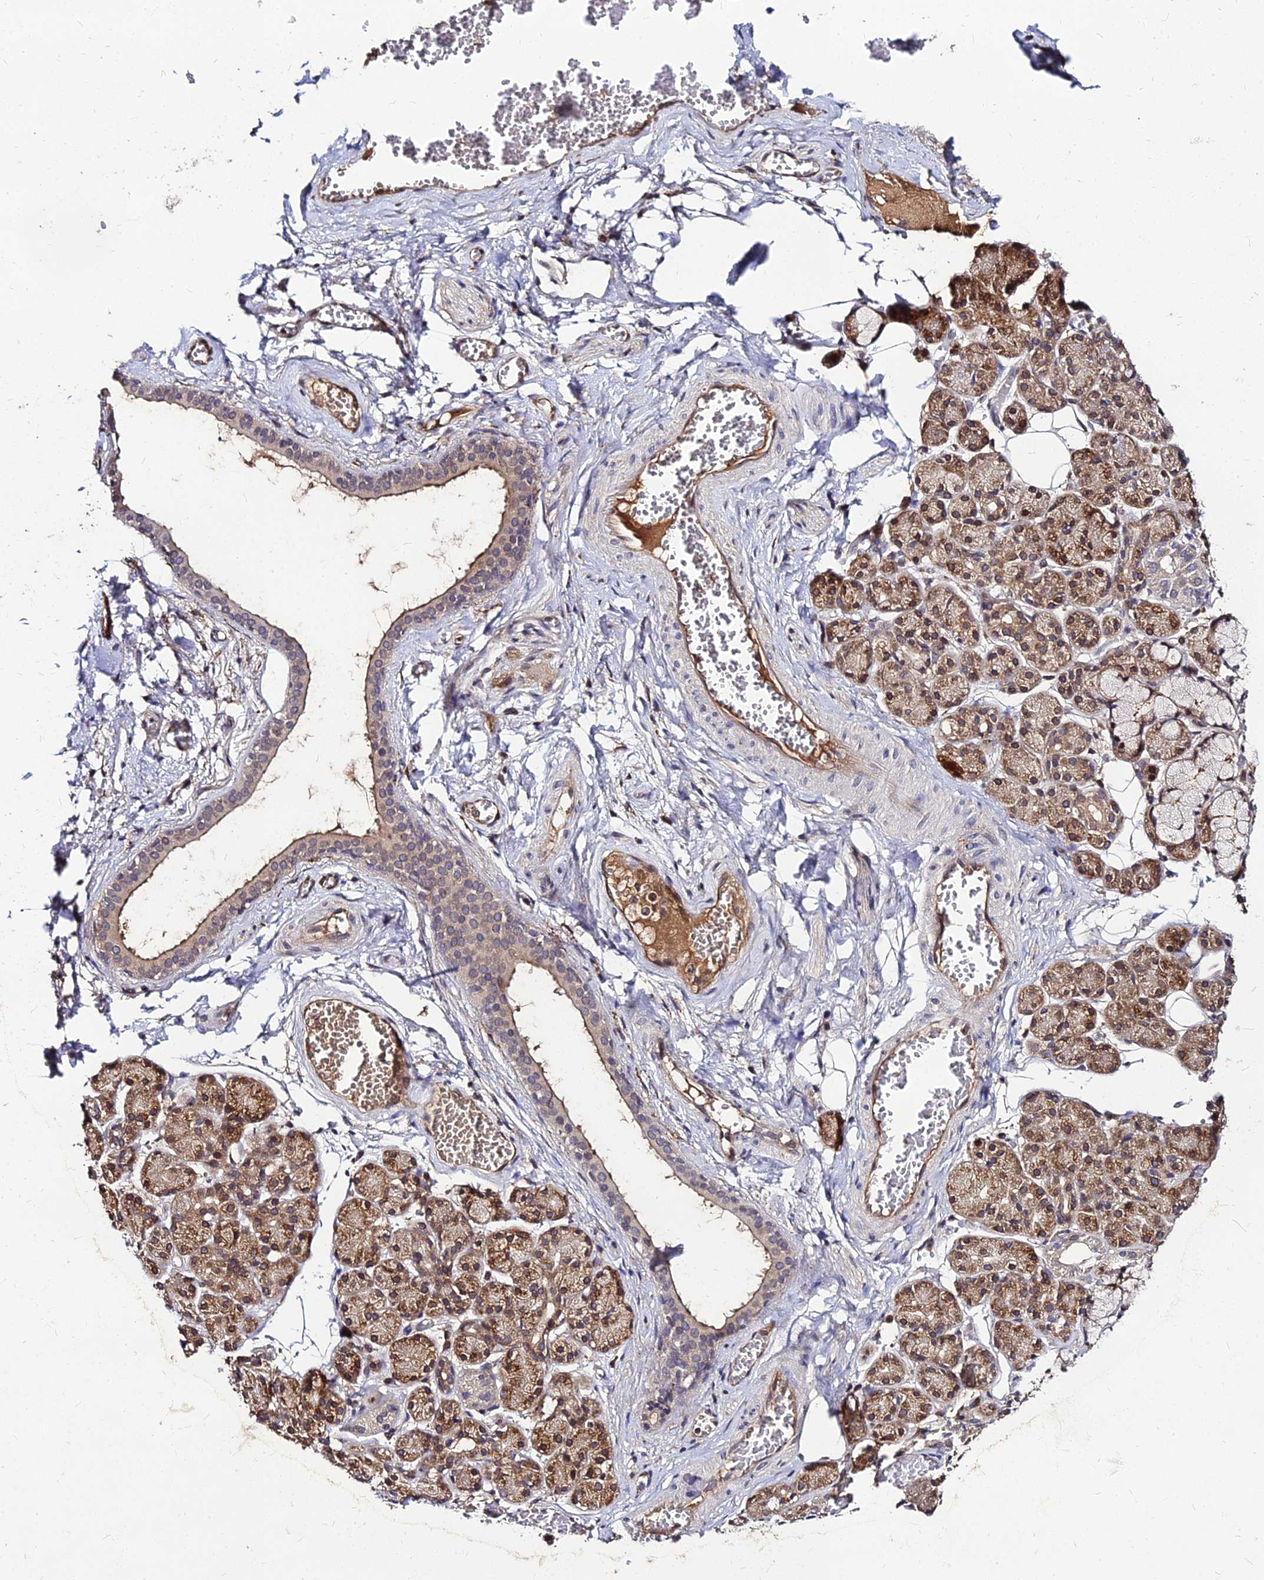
{"staining": {"intensity": "moderate", "quantity": ">75%", "location": "cytoplasmic/membranous,nuclear"}, "tissue": "salivary gland", "cell_type": "Glandular cells", "image_type": "normal", "snomed": [{"axis": "morphology", "description": "Normal tissue, NOS"}, {"axis": "topography", "description": "Salivary gland"}], "caption": "Salivary gland stained for a protein demonstrates moderate cytoplasmic/membranous,nuclear positivity in glandular cells.", "gene": "PDE4D", "patient": {"sex": "male", "age": 63}}